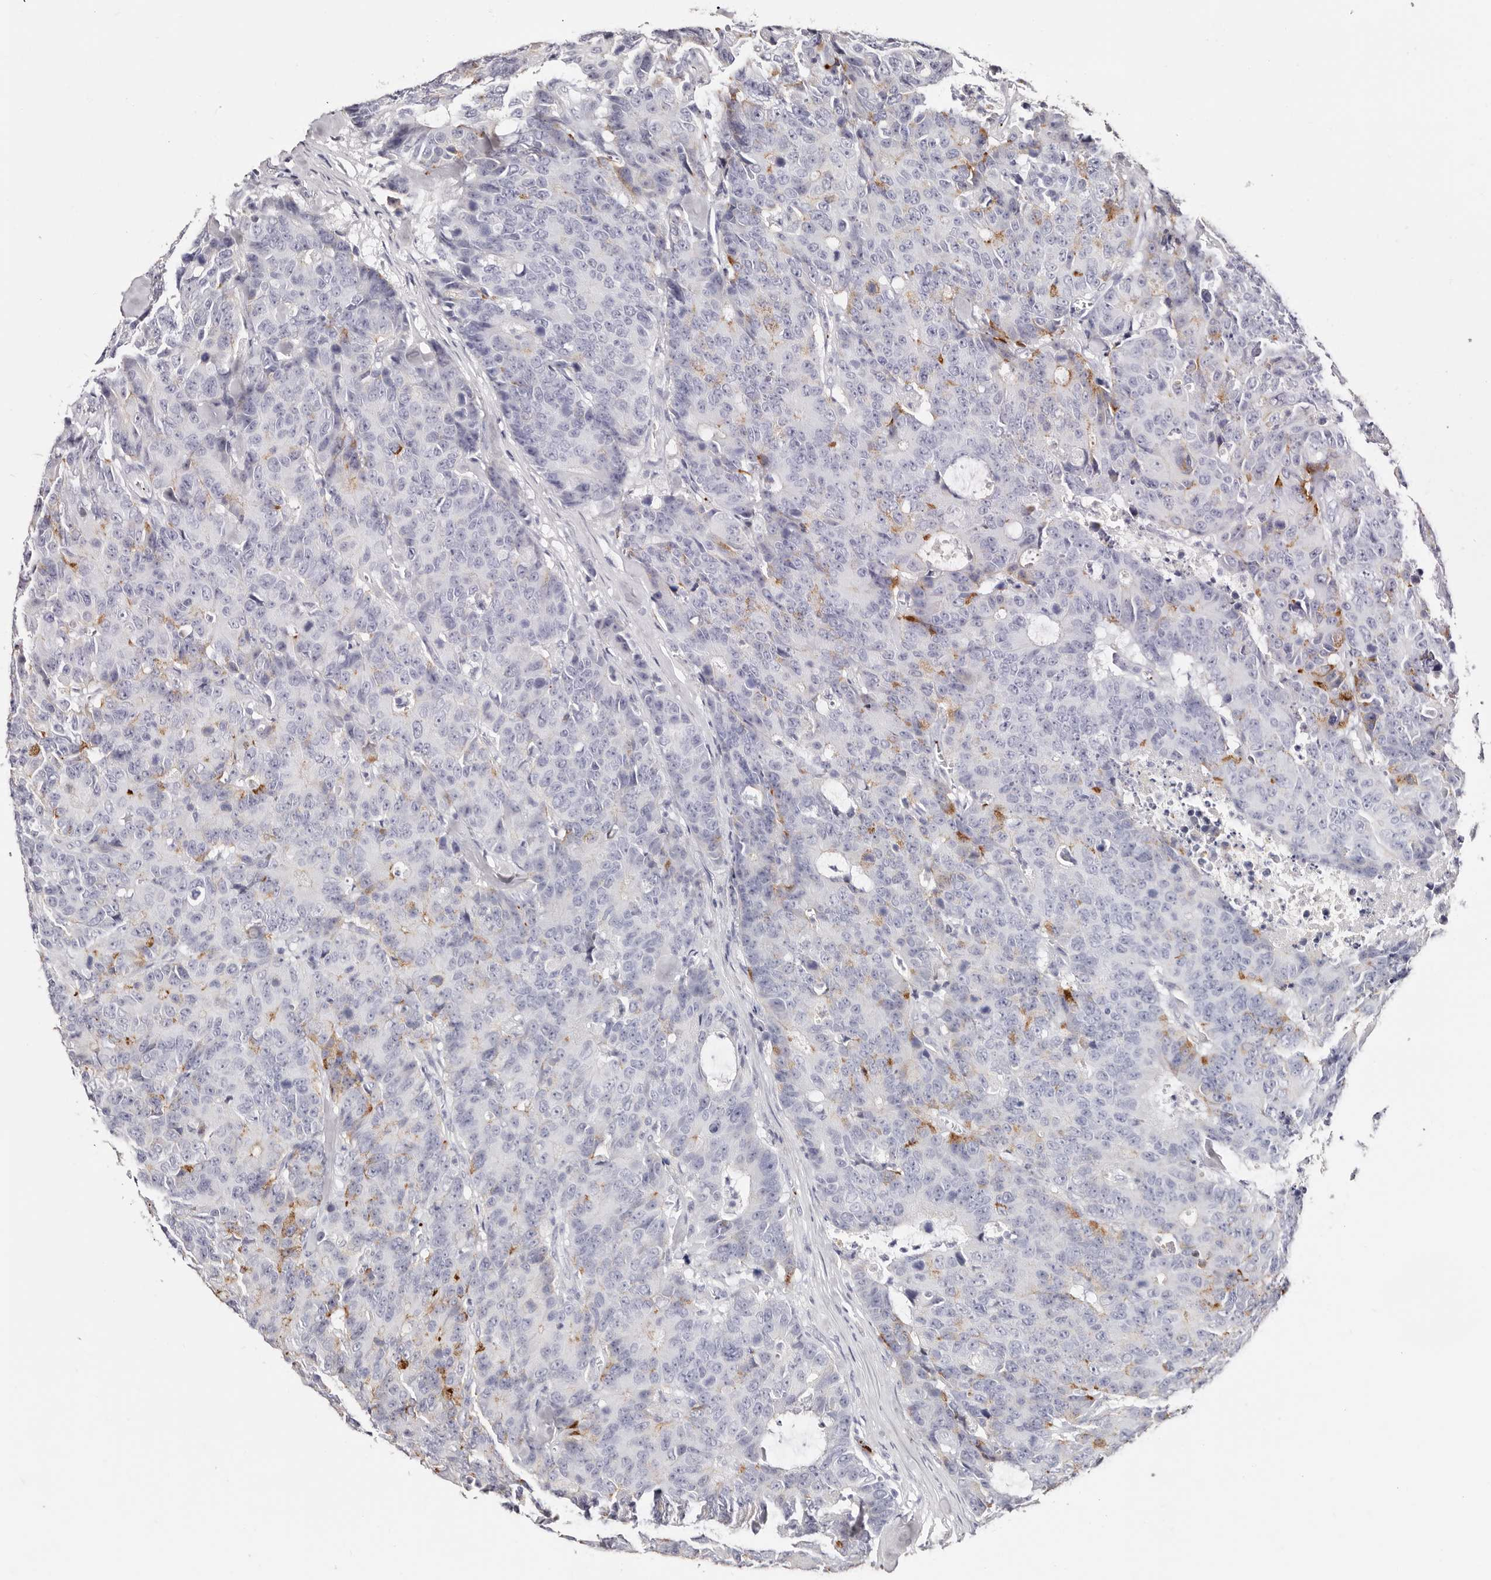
{"staining": {"intensity": "moderate", "quantity": "<25%", "location": "cytoplasmic/membranous"}, "tissue": "colorectal cancer", "cell_type": "Tumor cells", "image_type": "cancer", "snomed": [{"axis": "morphology", "description": "Adenocarcinoma, NOS"}, {"axis": "topography", "description": "Colon"}], "caption": "Adenocarcinoma (colorectal) stained with a protein marker shows moderate staining in tumor cells.", "gene": "PF4", "patient": {"sex": "female", "age": 86}}